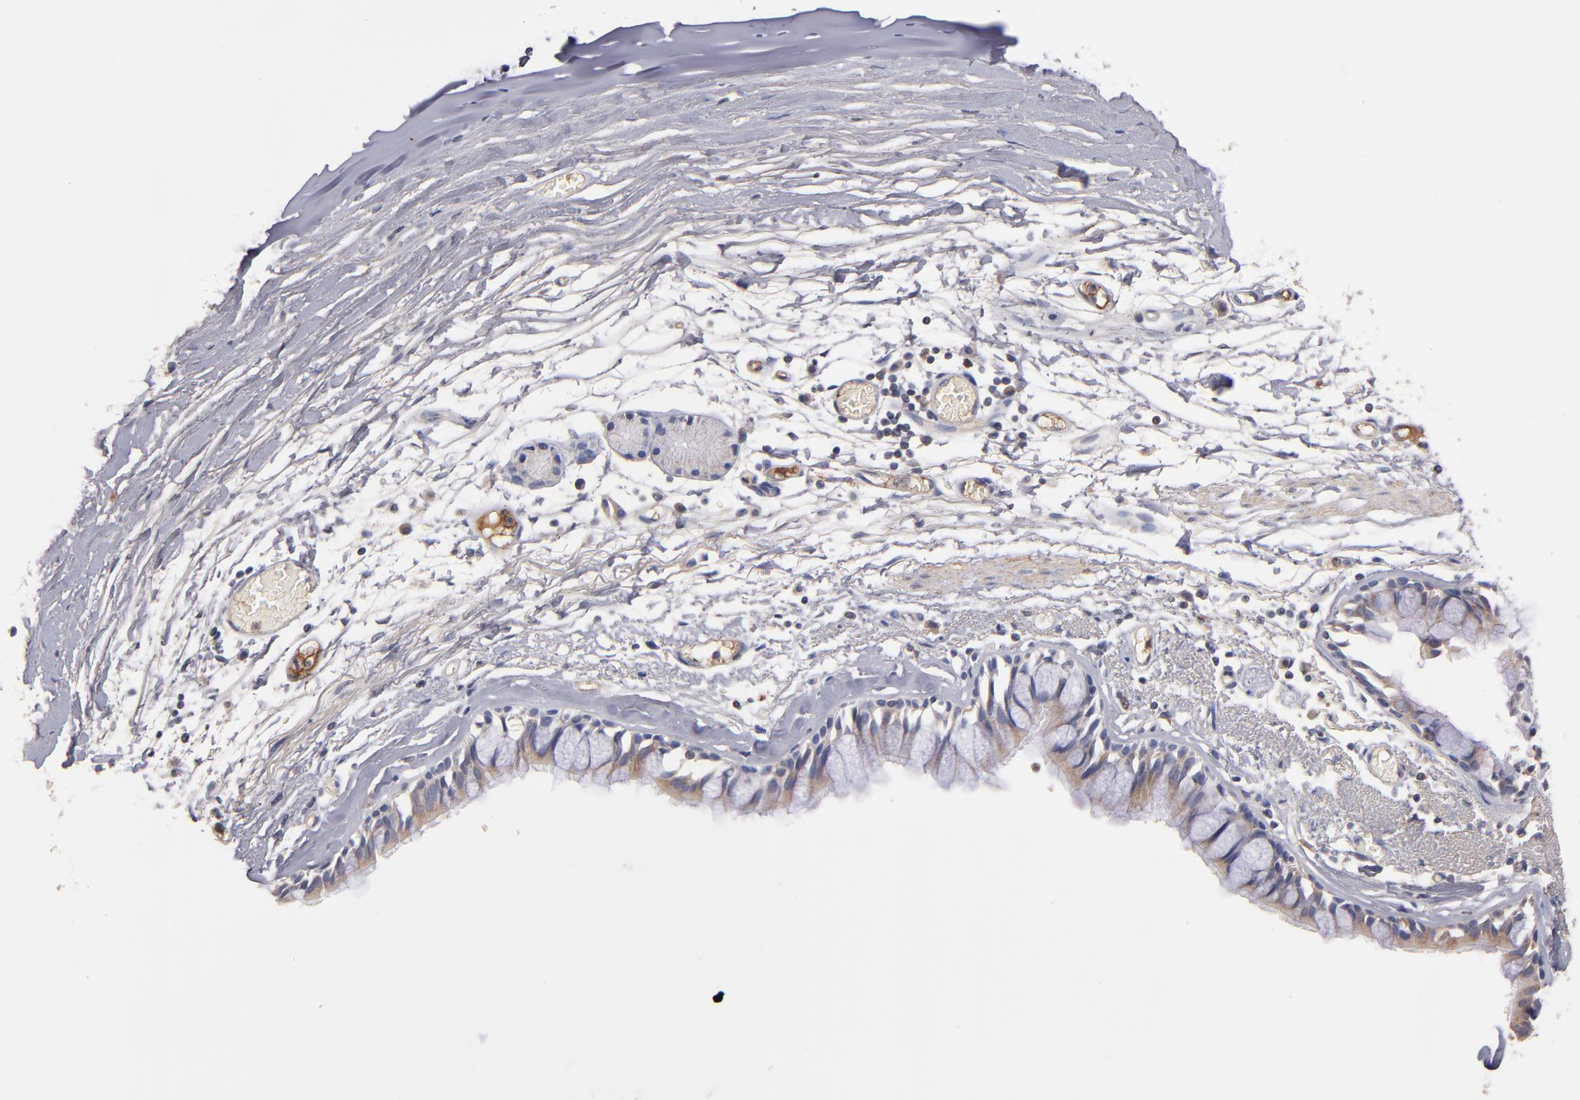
{"staining": {"intensity": "weak", "quantity": "25%-75%", "location": "cytoplasmic/membranous"}, "tissue": "bronchus", "cell_type": "Respiratory epithelial cells", "image_type": "normal", "snomed": [{"axis": "morphology", "description": "Normal tissue, NOS"}, {"axis": "topography", "description": "Bronchus"}, {"axis": "topography", "description": "Lung"}], "caption": "Protein staining of benign bronchus displays weak cytoplasmic/membranous positivity in approximately 25%-75% of respiratory epithelial cells.", "gene": "DACT1", "patient": {"sex": "female", "age": 56}}